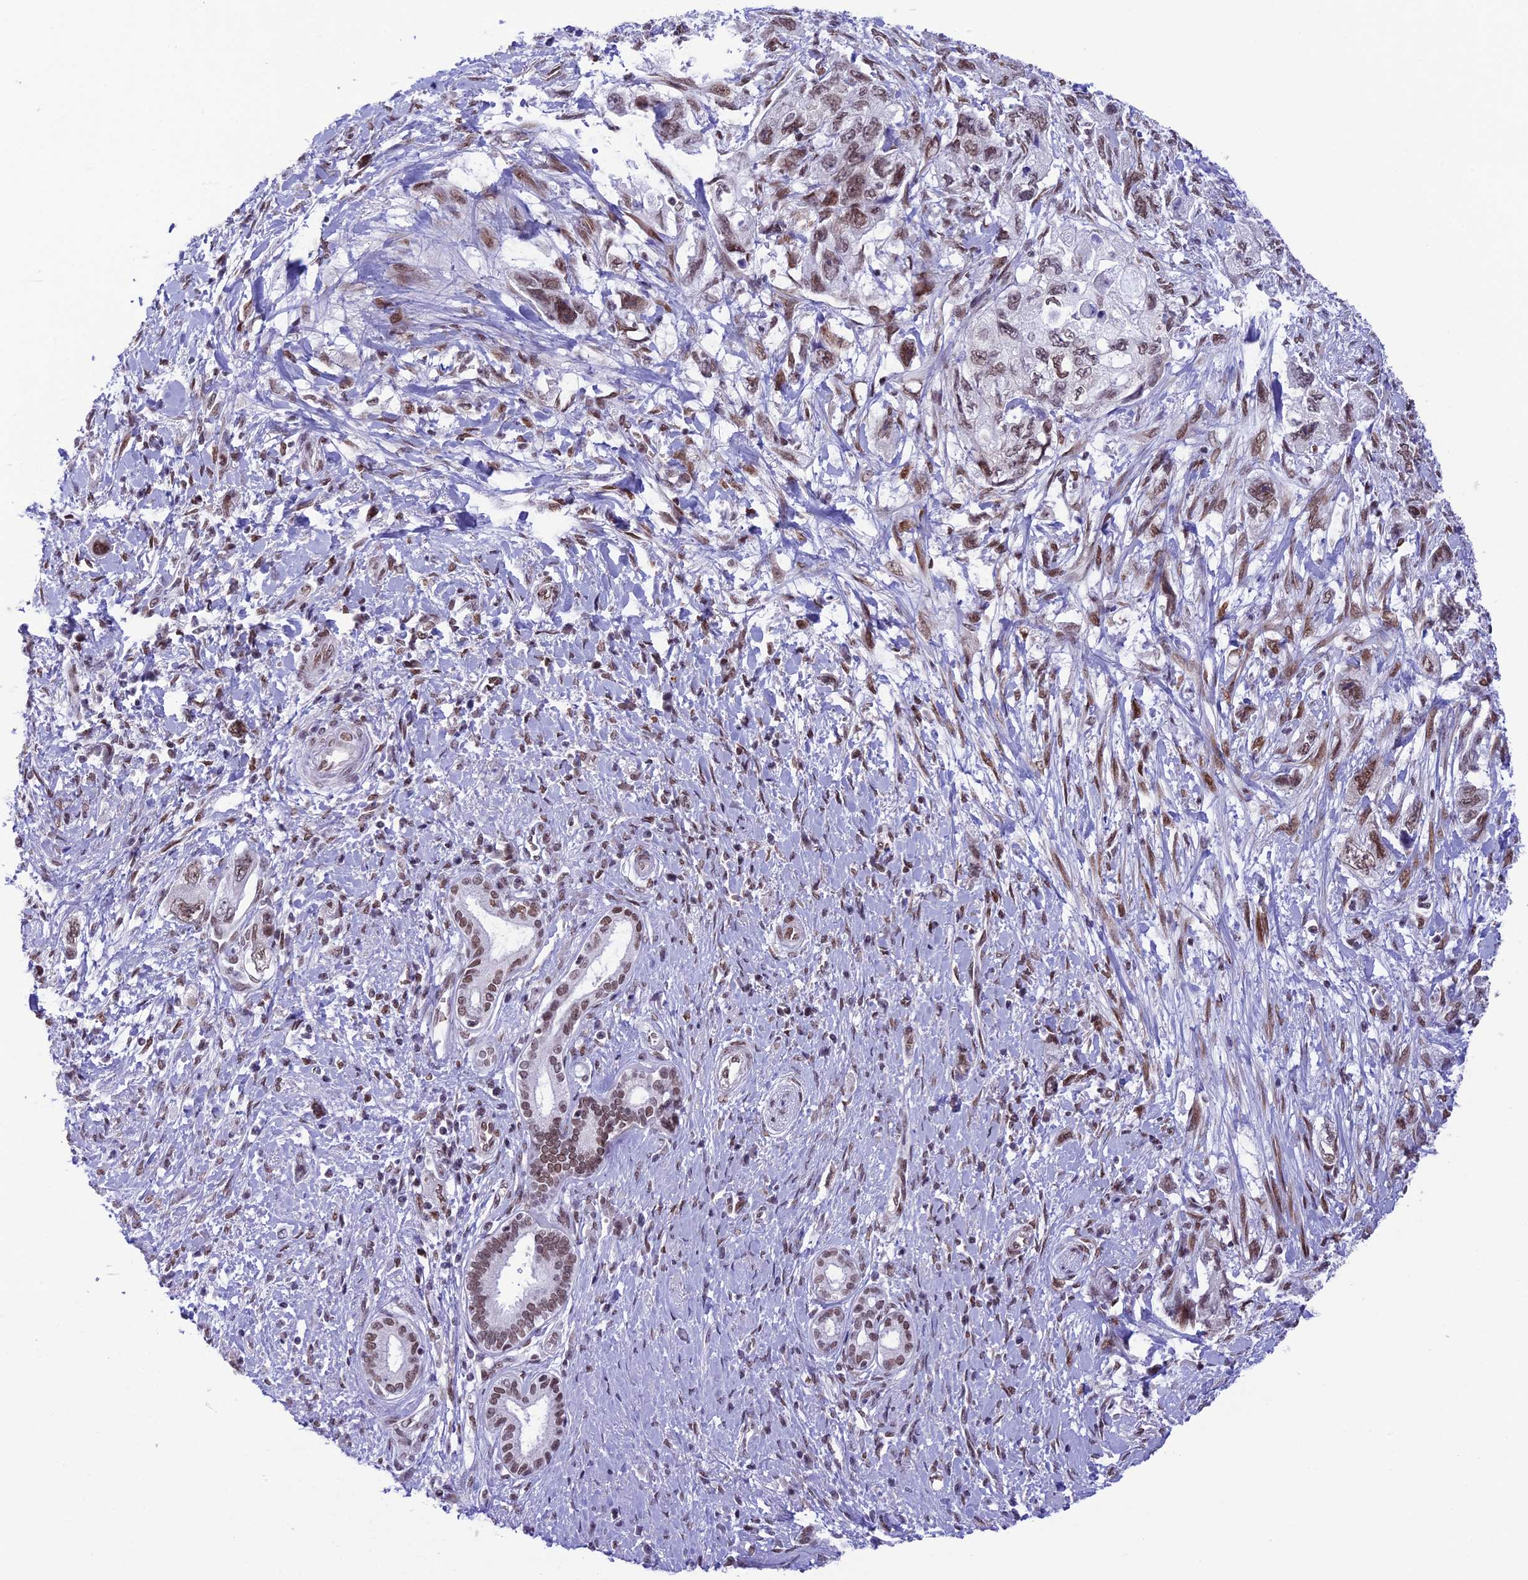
{"staining": {"intensity": "moderate", "quantity": ">75%", "location": "nuclear"}, "tissue": "pancreatic cancer", "cell_type": "Tumor cells", "image_type": "cancer", "snomed": [{"axis": "morphology", "description": "Adenocarcinoma, NOS"}, {"axis": "topography", "description": "Pancreas"}], "caption": "A brown stain shows moderate nuclear staining of a protein in pancreatic adenocarcinoma tumor cells. (DAB (3,3'-diaminobenzidine) = brown stain, brightfield microscopy at high magnification).", "gene": "MPHOSPH8", "patient": {"sex": "female", "age": 73}}